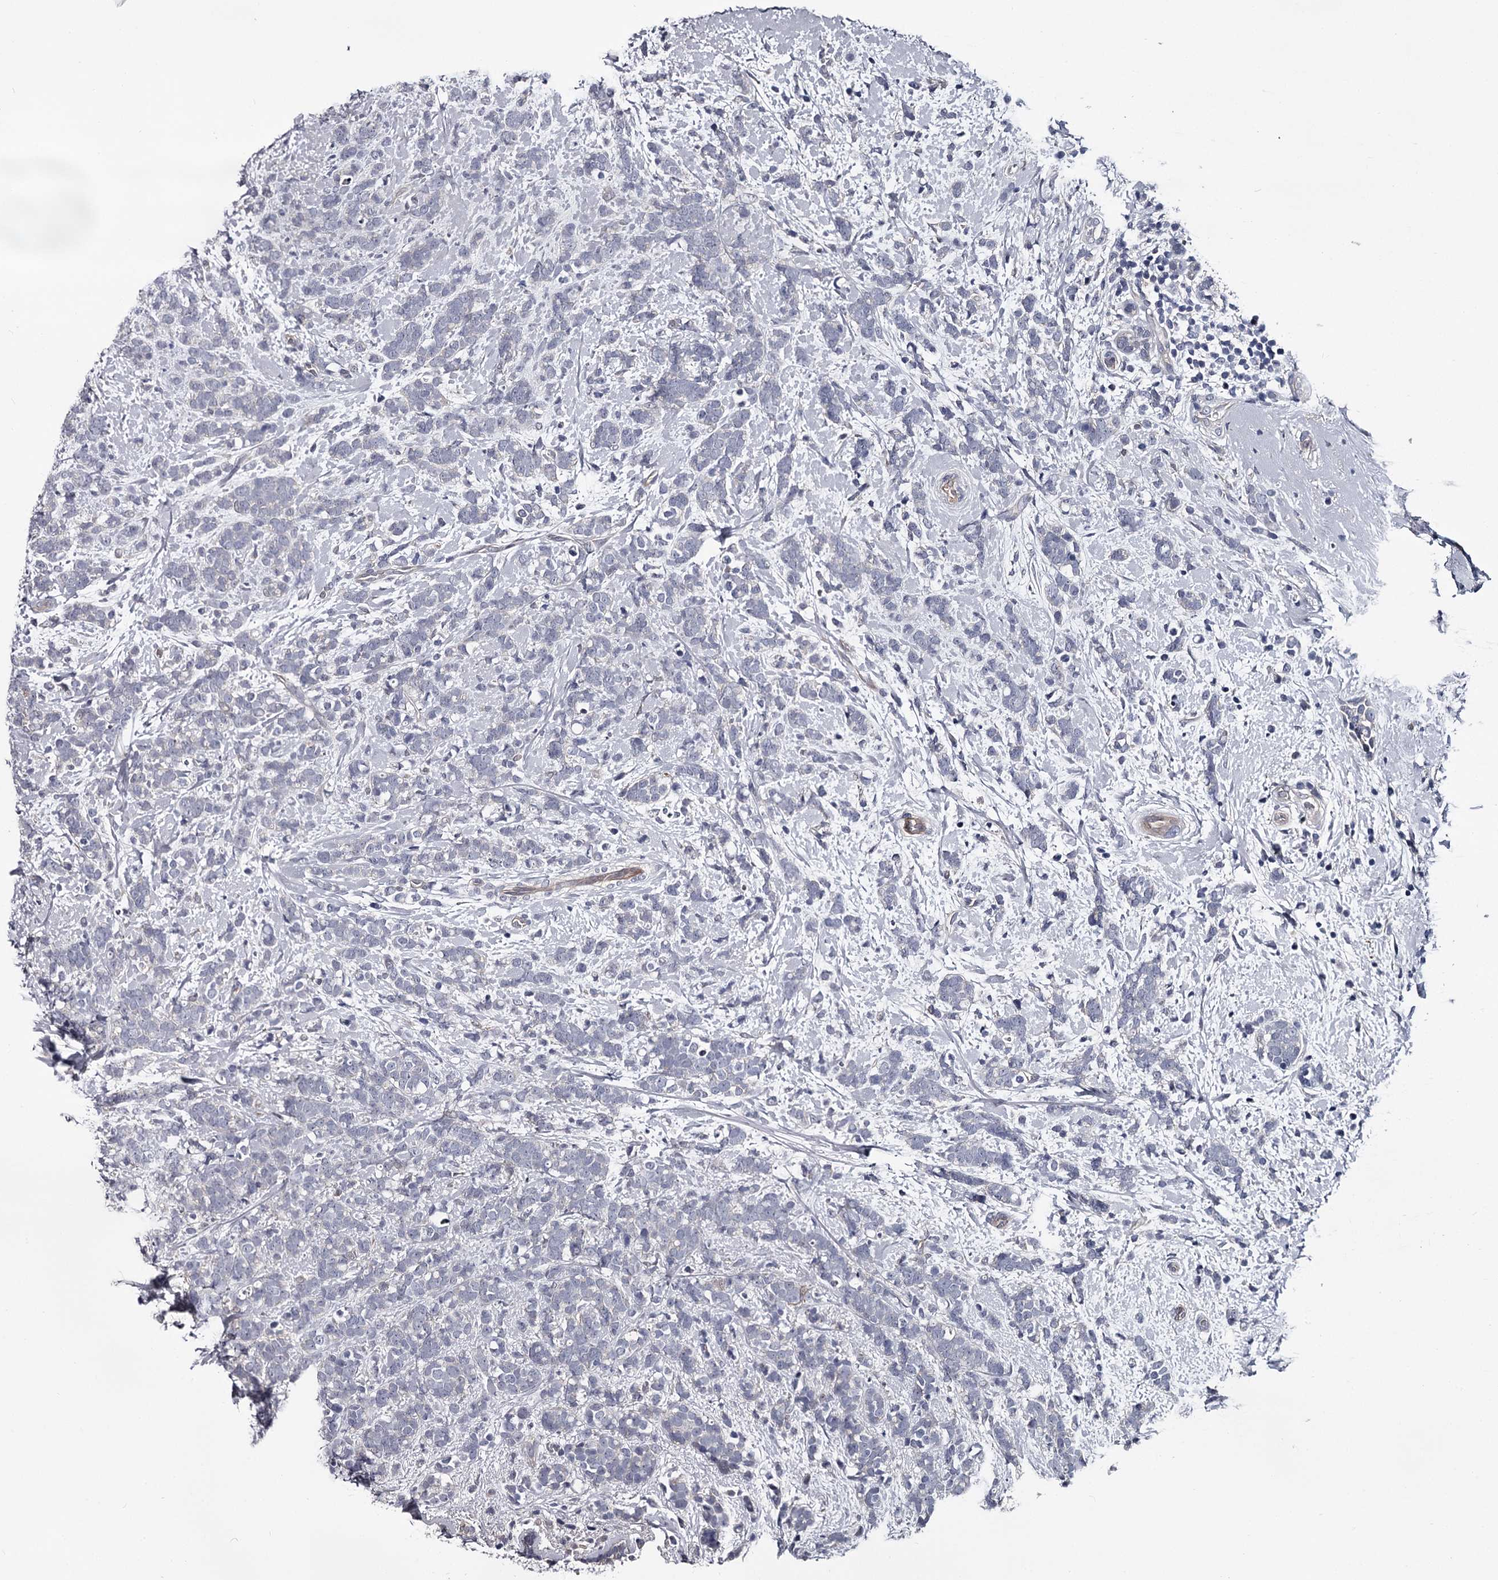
{"staining": {"intensity": "negative", "quantity": "none", "location": "none"}, "tissue": "breast cancer", "cell_type": "Tumor cells", "image_type": "cancer", "snomed": [{"axis": "morphology", "description": "Lobular carcinoma"}, {"axis": "topography", "description": "Breast"}], "caption": "Lobular carcinoma (breast) was stained to show a protein in brown. There is no significant expression in tumor cells.", "gene": "GSTO1", "patient": {"sex": "female", "age": 58}}